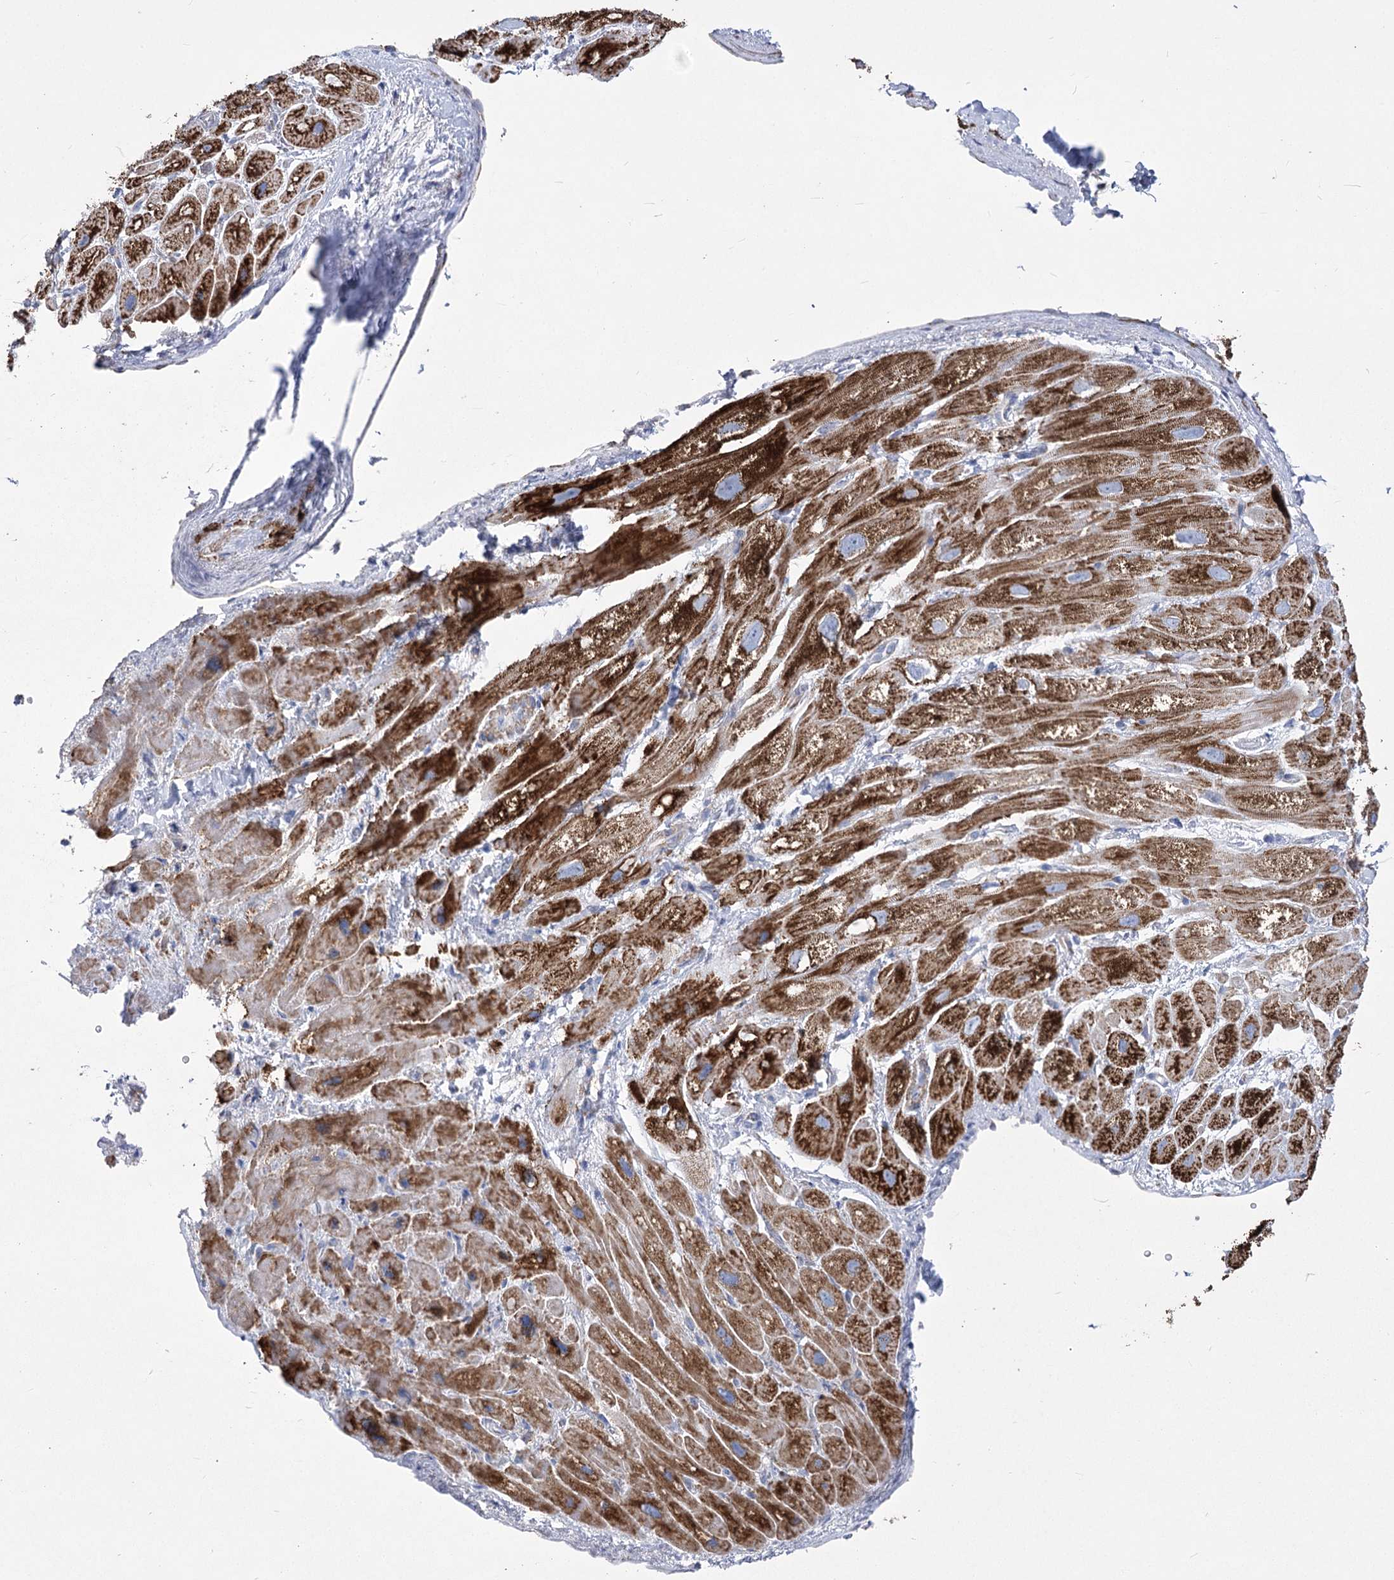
{"staining": {"intensity": "strong", "quantity": ">75%", "location": "cytoplasmic/membranous"}, "tissue": "heart muscle", "cell_type": "Cardiomyocytes", "image_type": "normal", "snomed": [{"axis": "morphology", "description": "Normal tissue, NOS"}, {"axis": "topography", "description": "Heart"}], "caption": "About >75% of cardiomyocytes in unremarkable human heart muscle display strong cytoplasmic/membranous protein staining as visualized by brown immunohistochemical staining.", "gene": "PDHB", "patient": {"sex": "male", "age": 49}}